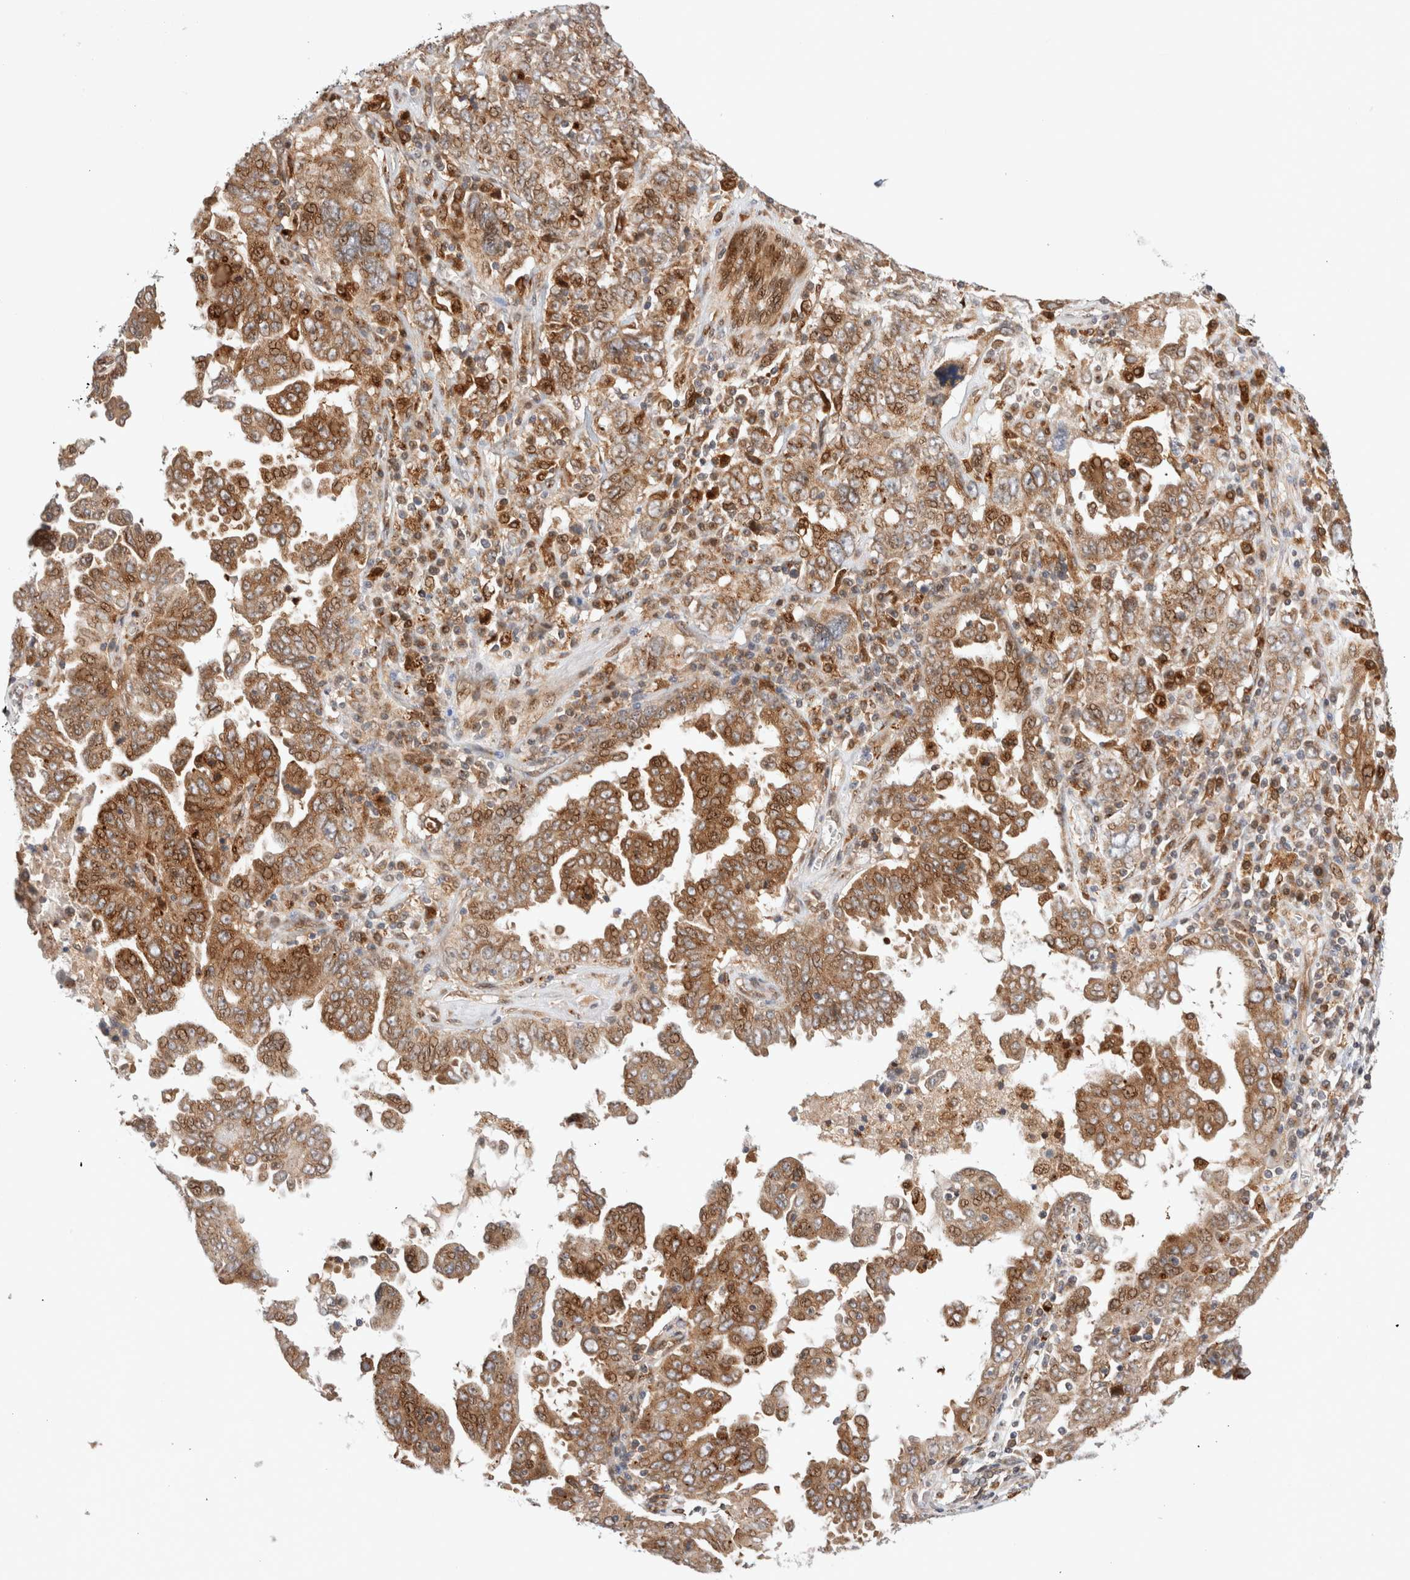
{"staining": {"intensity": "moderate", "quantity": ">75%", "location": "cytoplasmic/membranous"}, "tissue": "ovarian cancer", "cell_type": "Tumor cells", "image_type": "cancer", "snomed": [{"axis": "morphology", "description": "Carcinoma, endometroid"}, {"axis": "topography", "description": "Ovary"}], "caption": "Immunohistochemistry of ovarian cancer exhibits medium levels of moderate cytoplasmic/membranous positivity in approximately >75% of tumor cells.", "gene": "GCN1", "patient": {"sex": "female", "age": 62}}